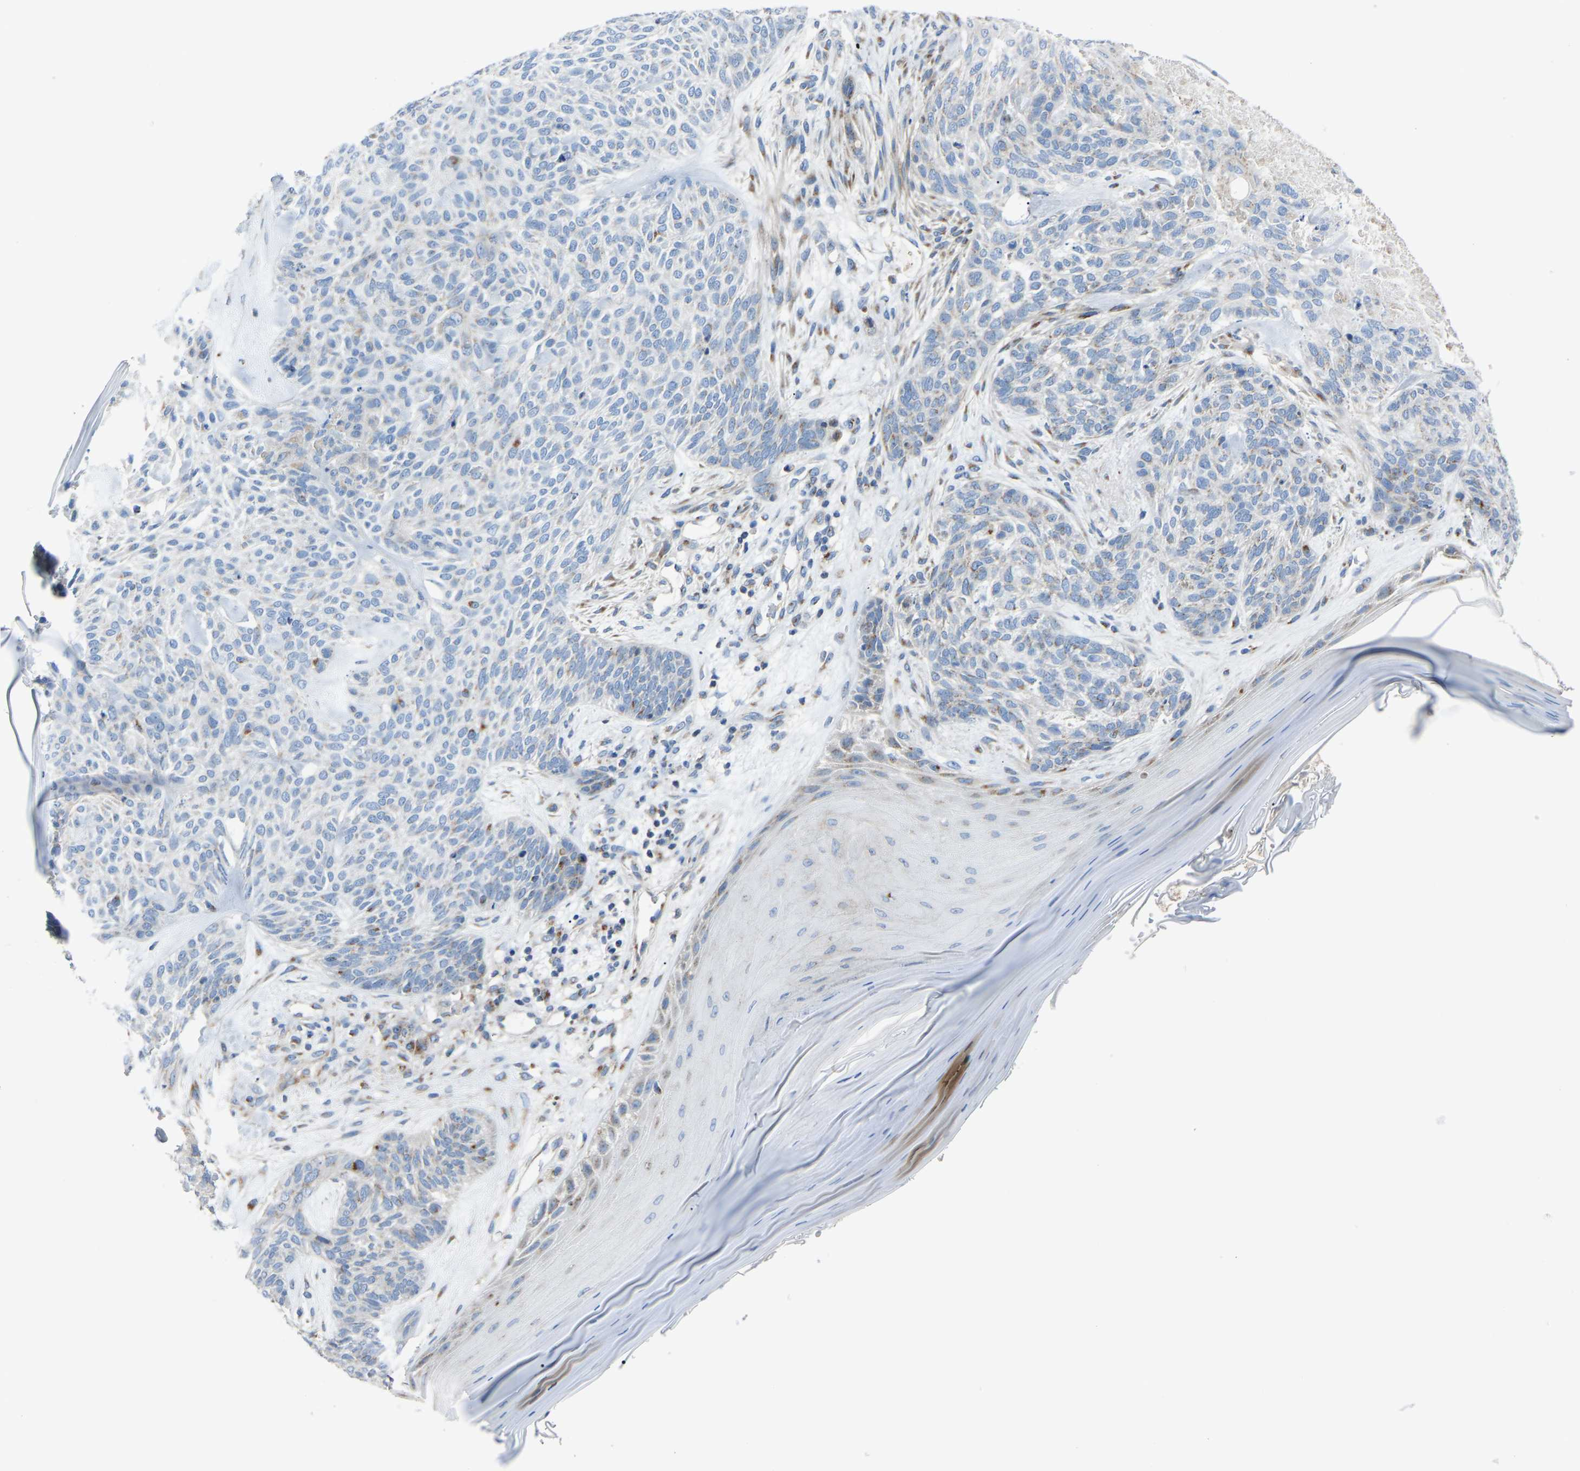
{"staining": {"intensity": "negative", "quantity": "none", "location": "none"}, "tissue": "skin cancer", "cell_type": "Tumor cells", "image_type": "cancer", "snomed": [{"axis": "morphology", "description": "Basal cell carcinoma"}, {"axis": "topography", "description": "Skin"}], "caption": "The histopathology image displays no staining of tumor cells in basal cell carcinoma (skin). (Brightfield microscopy of DAB IHC at high magnification).", "gene": "CANT1", "patient": {"sex": "male", "age": 55}}